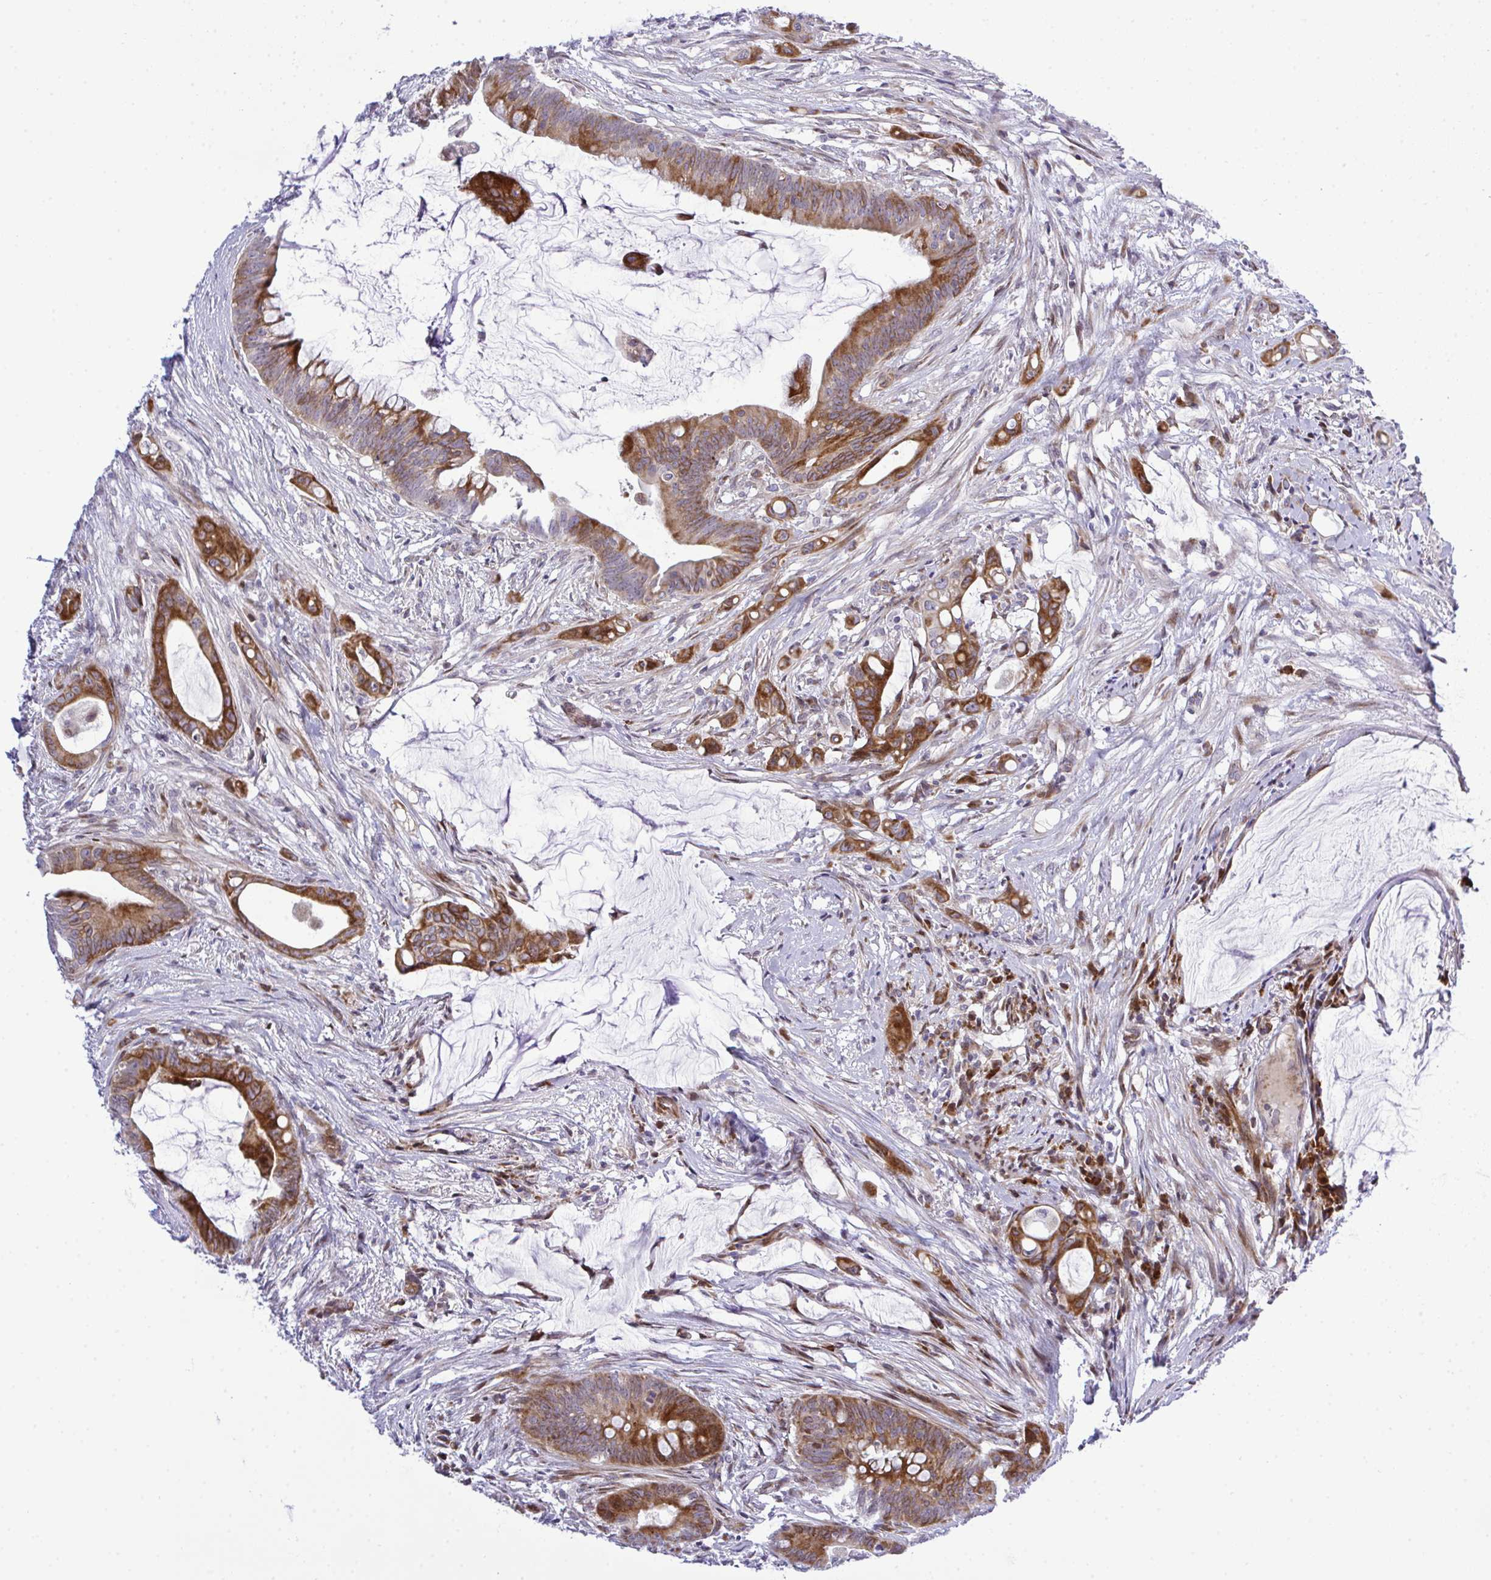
{"staining": {"intensity": "strong", "quantity": "25%-75%", "location": "cytoplasmic/membranous"}, "tissue": "colorectal cancer", "cell_type": "Tumor cells", "image_type": "cancer", "snomed": [{"axis": "morphology", "description": "Adenocarcinoma, NOS"}, {"axis": "topography", "description": "Colon"}], "caption": "A high-resolution micrograph shows immunohistochemistry staining of colorectal adenocarcinoma, which demonstrates strong cytoplasmic/membranous staining in about 25%-75% of tumor cells. The staining was performed using DAB, with brown indicating positive protein expression. Nuclei are stained blue with hematoxylin.", "gene": "CASTOR2", "patient": {"sex": "male", "age": 62}}